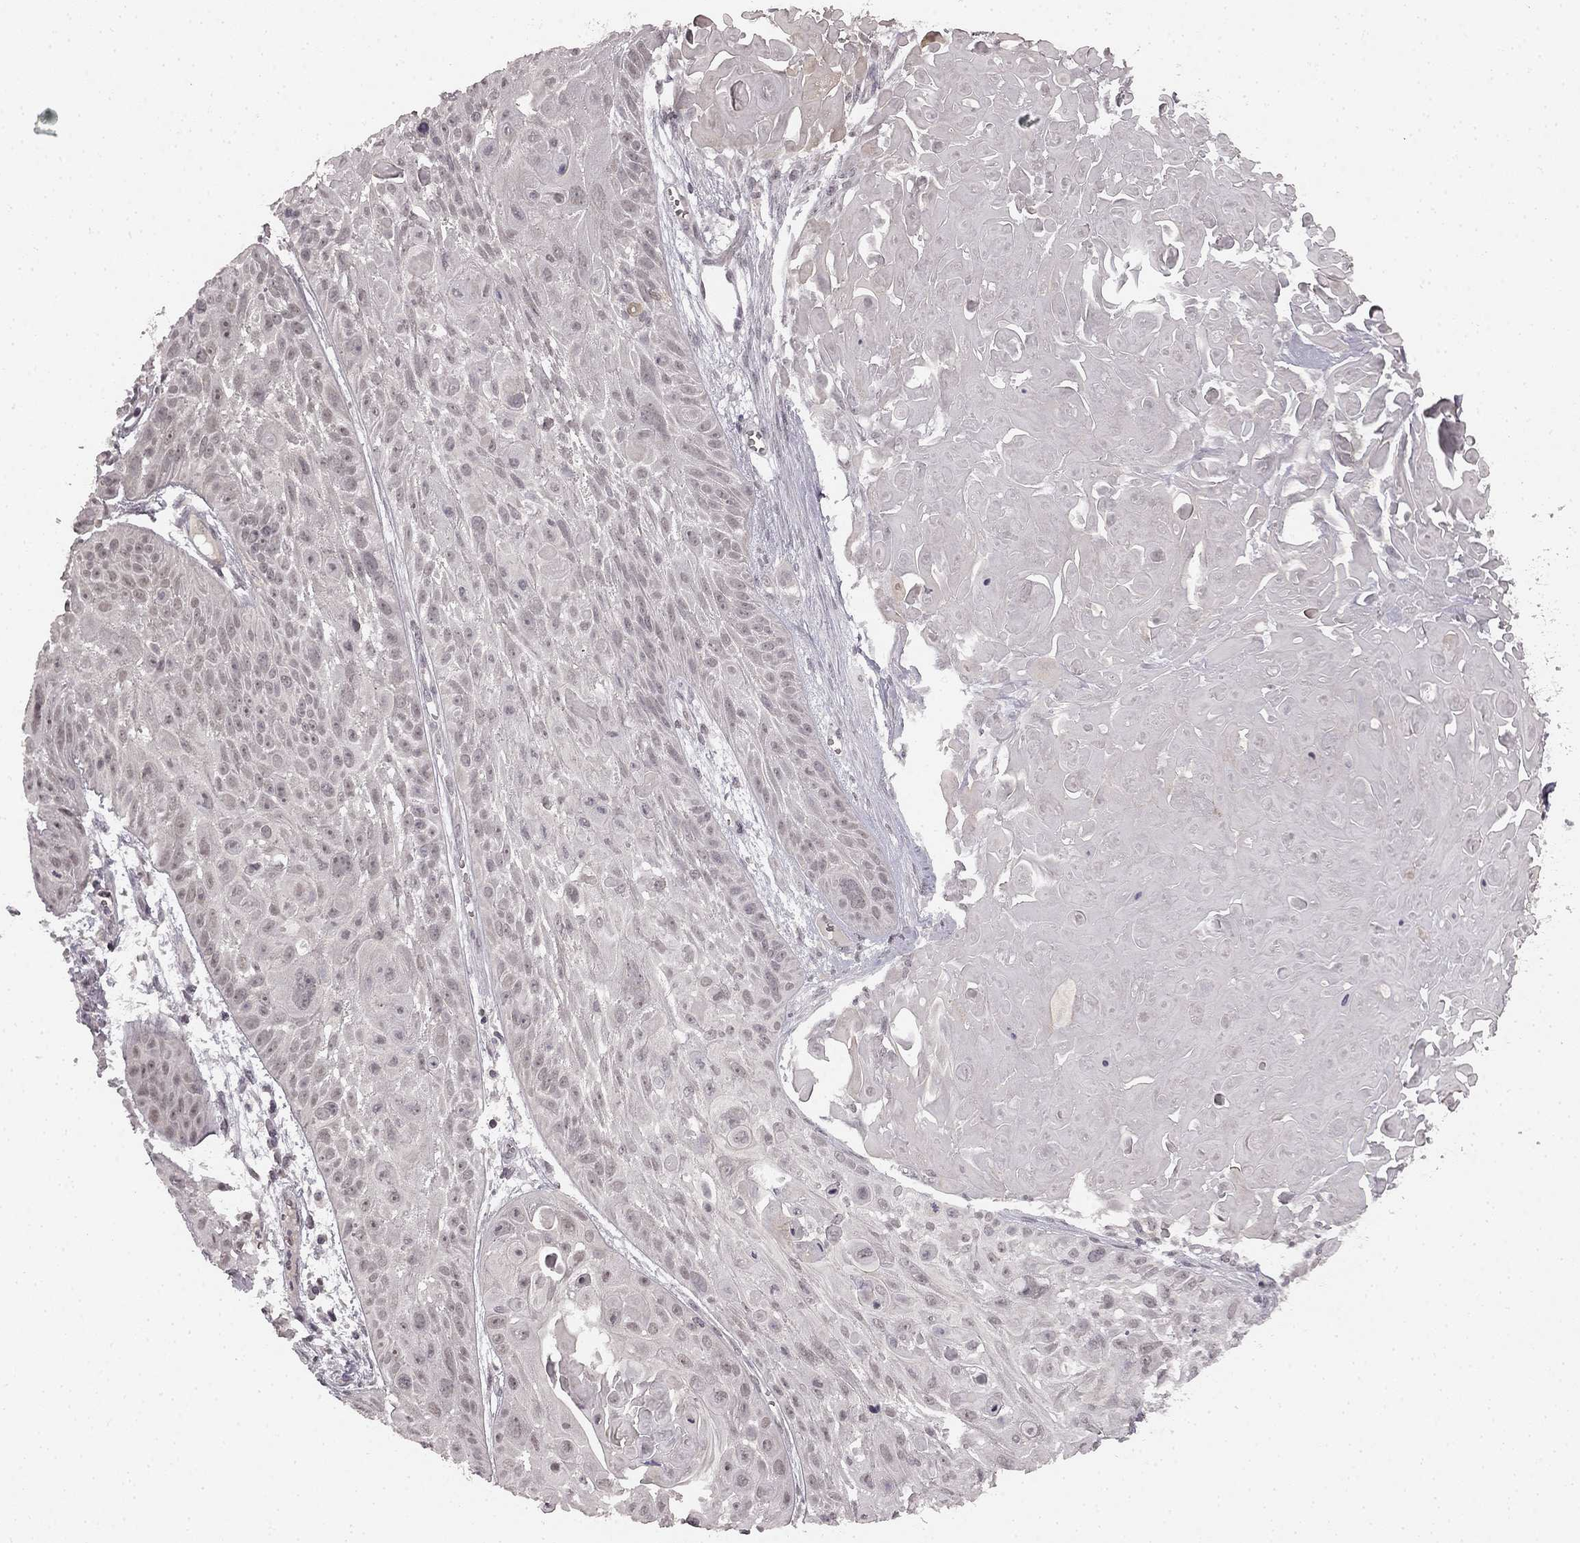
{"staining": {"intensity": "negative", "quantity": "none", "location": "none"}, "tissue": "skin cancer", "cell_type": "Tumor cells", "image_type": "cancer", "snomed": [{"axis": "morphology", "description": "Squamous cell carcinoma, NOS"}, {"axis": "topography", "description": "Skin"}, {"axis": "topography", "description": "Anal"}], "caption": "Immunohistochemistry histopathology image of squamous cell carcinoma (skin) stained for a protein (brown), which displays no expression in tumor cells.", "gene": "HCN4", "patient": {"sex": "female", "age": 75}}